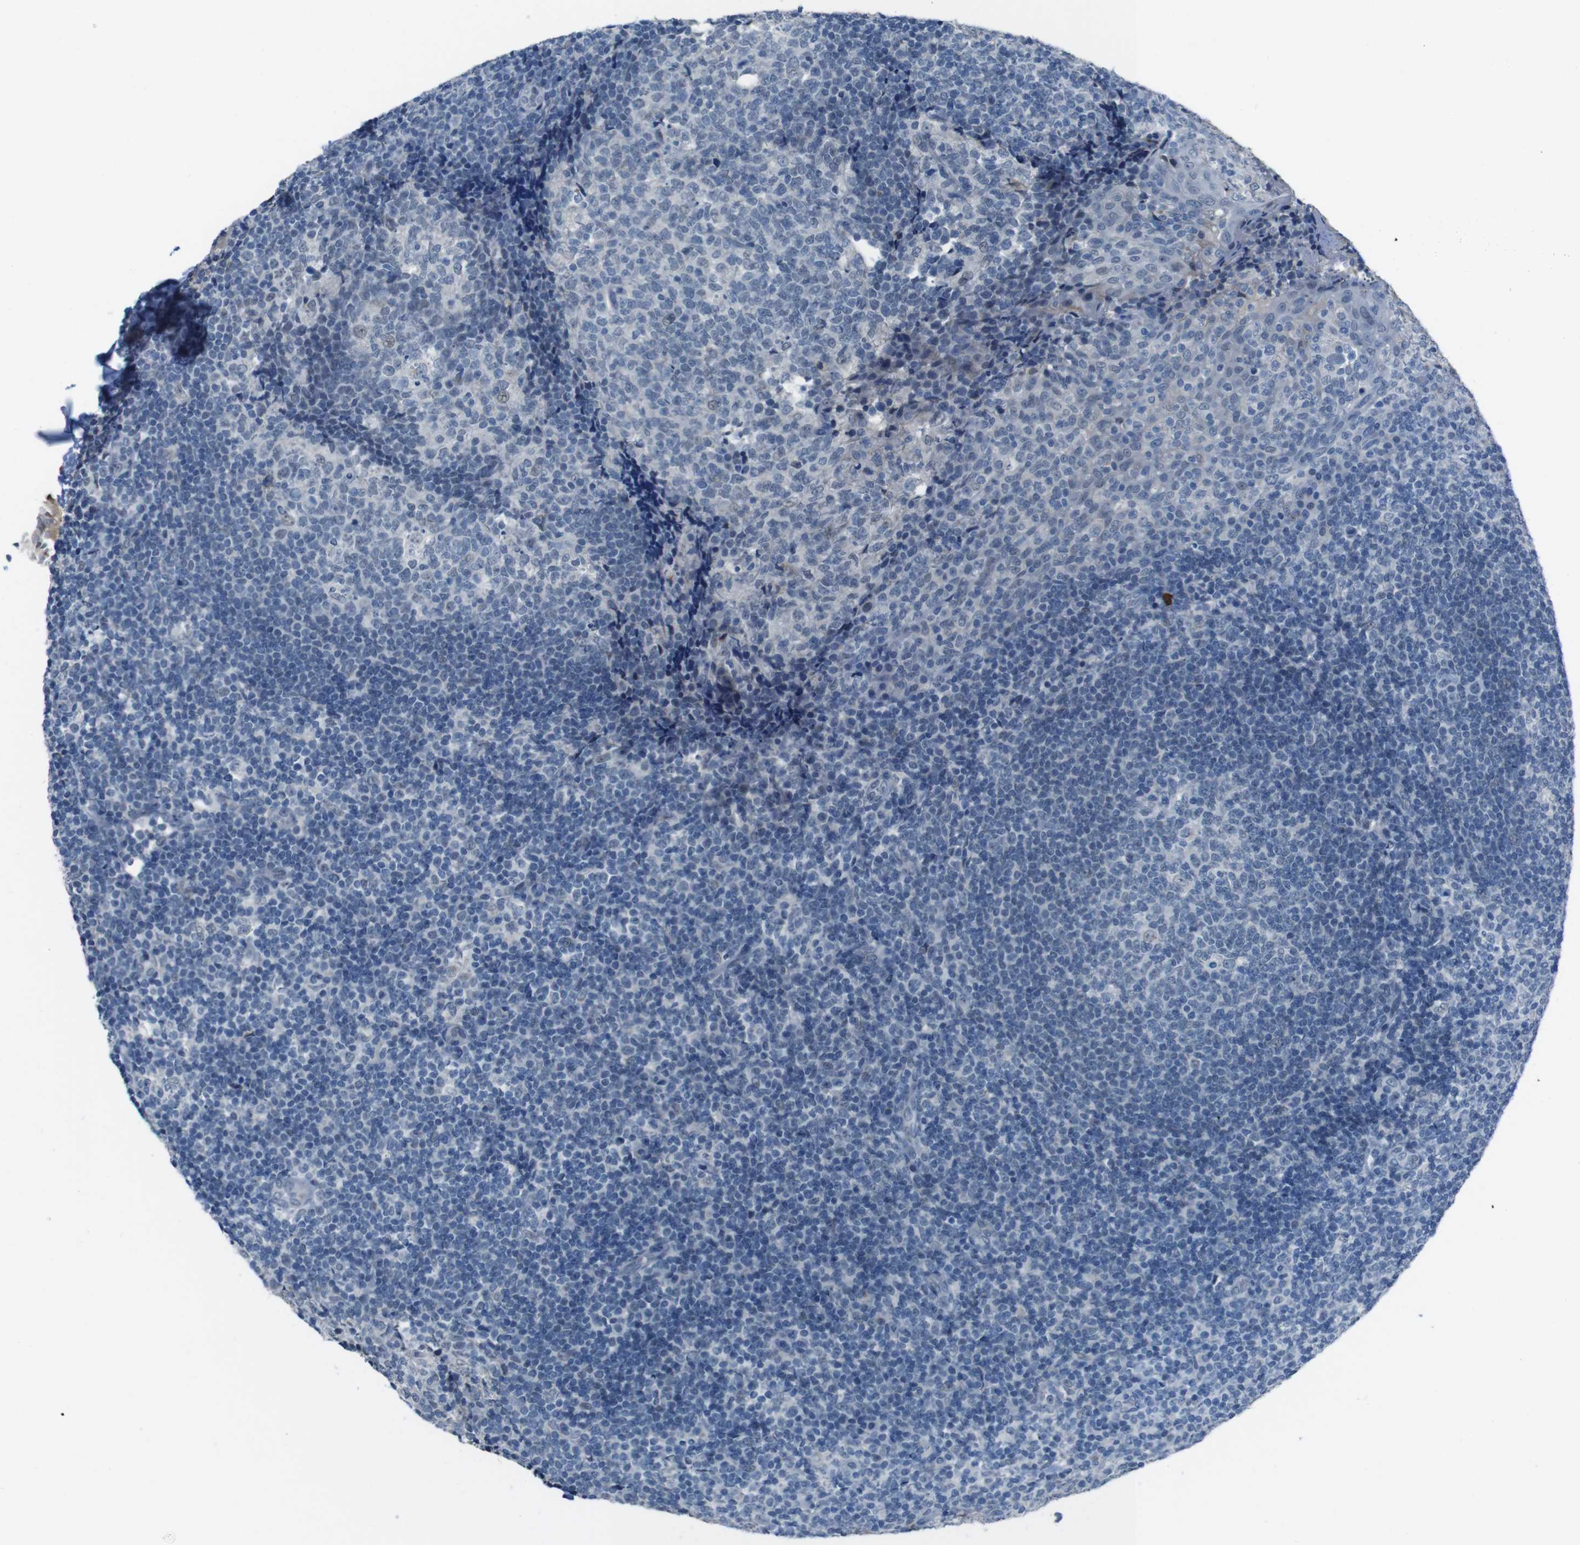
{"staining": {"intensity": "negative", "quantity": "none", "location": "none"}, "tissue": "tonsil", "cell_type": "Germinal center cells", "image_type": "normal", "snomed": [{"axis": "morphology", "description": "Normal tissue, NOS"}, {"axis": "topography", "description": "Tonsil"}], "caption": "This is an IHC micrograph of benign human tonsil. There is no expression in germinal center cells.", "gene": "CDHR2", "patient": {"sex": "female", "age": 19}}